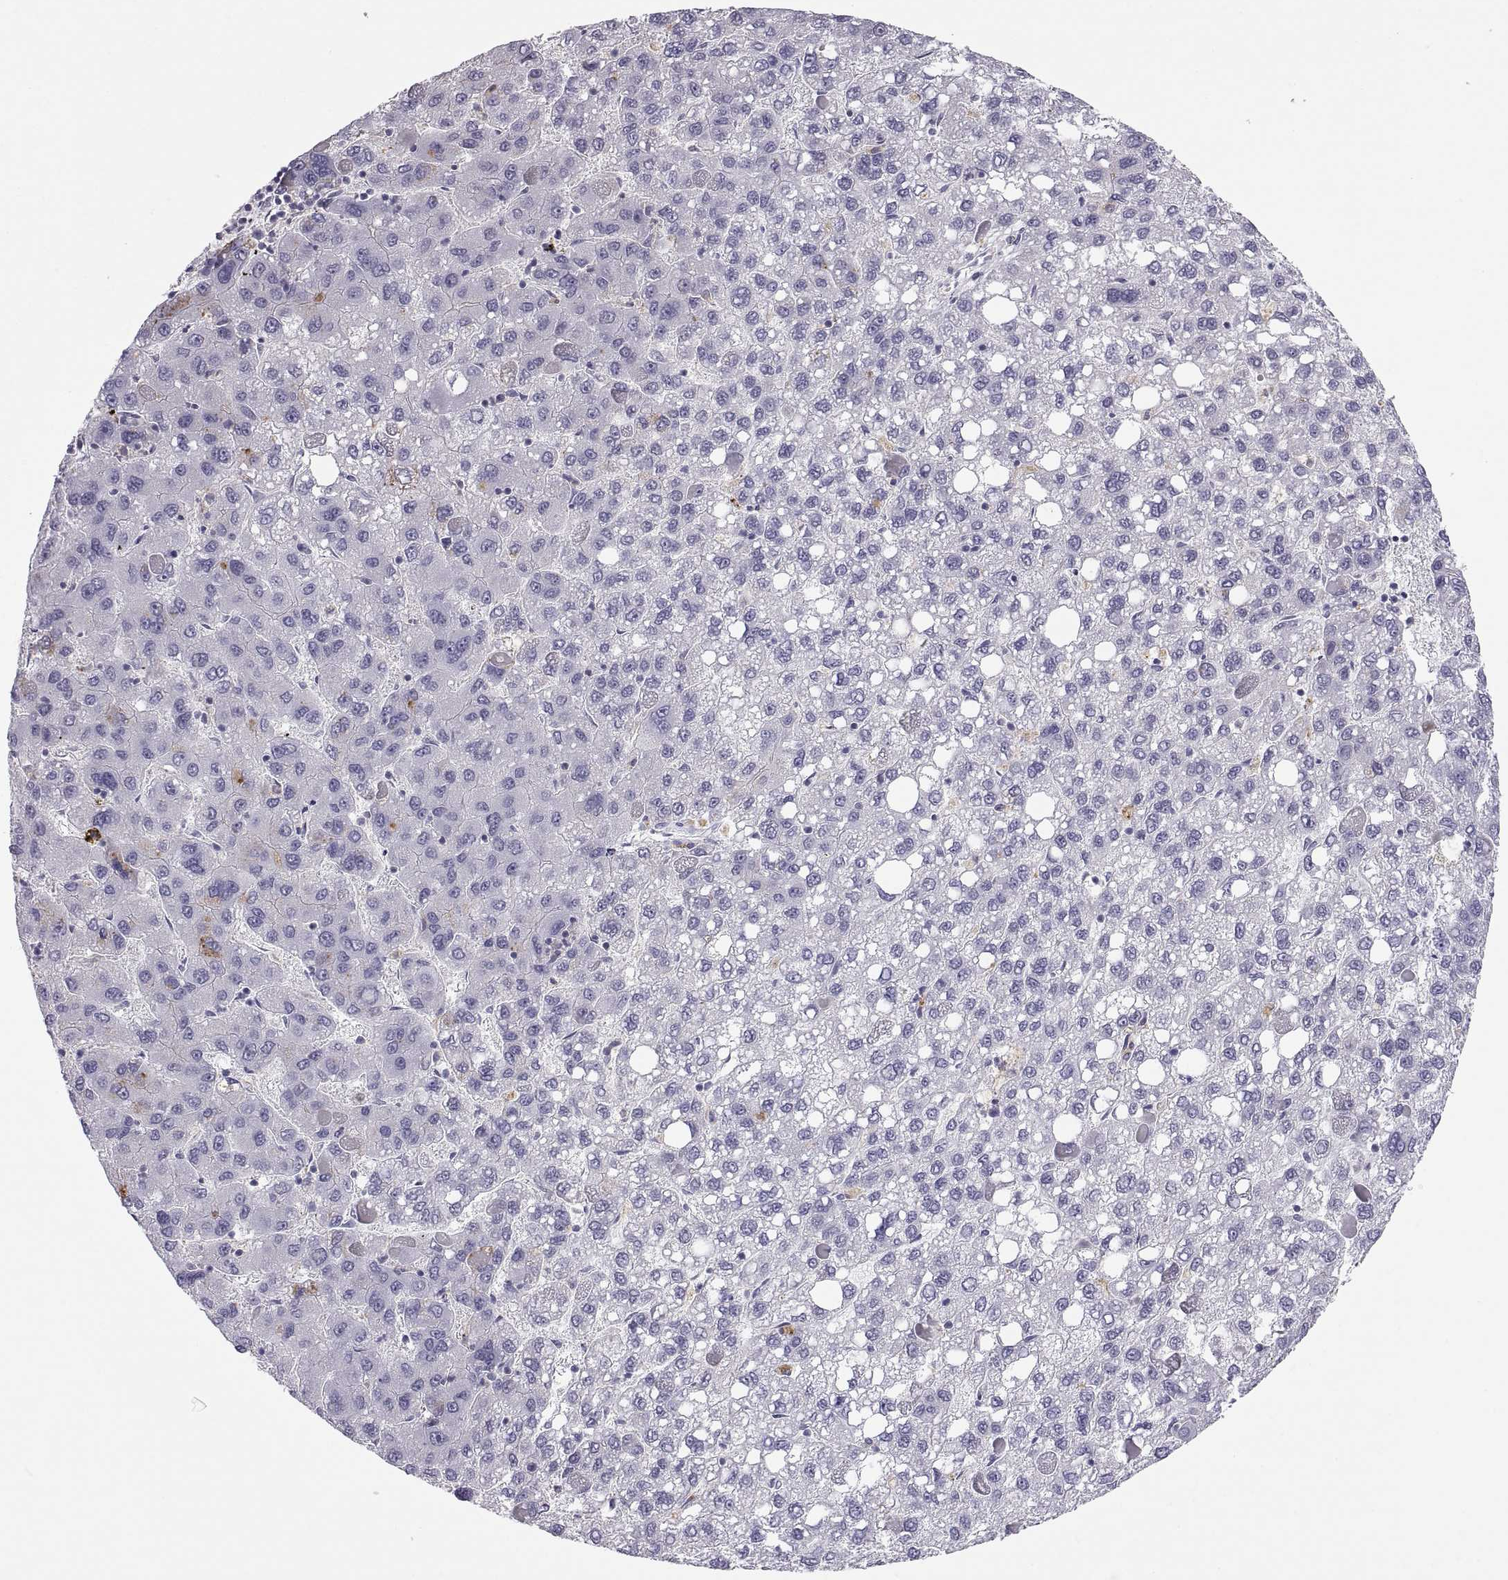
{"staining": {"intensity": "negative", "quantity": "none", "location": "none"}, "tissue": "liver cancer", "cell_type": "Tumor cells", "image_type": "cancer", "snomed": [{"axis": "morphology", "description": "Carcinoma, Hepatocellular, NOS"}, {"axis": "topography", "description": "Liver"}], "caption": "Tumor cells are negative for brown protein staining in liver cancer (hepatocellular carcinoma).", "gene": "RGS19", "patient": {"sex": "female", "age": 82}}